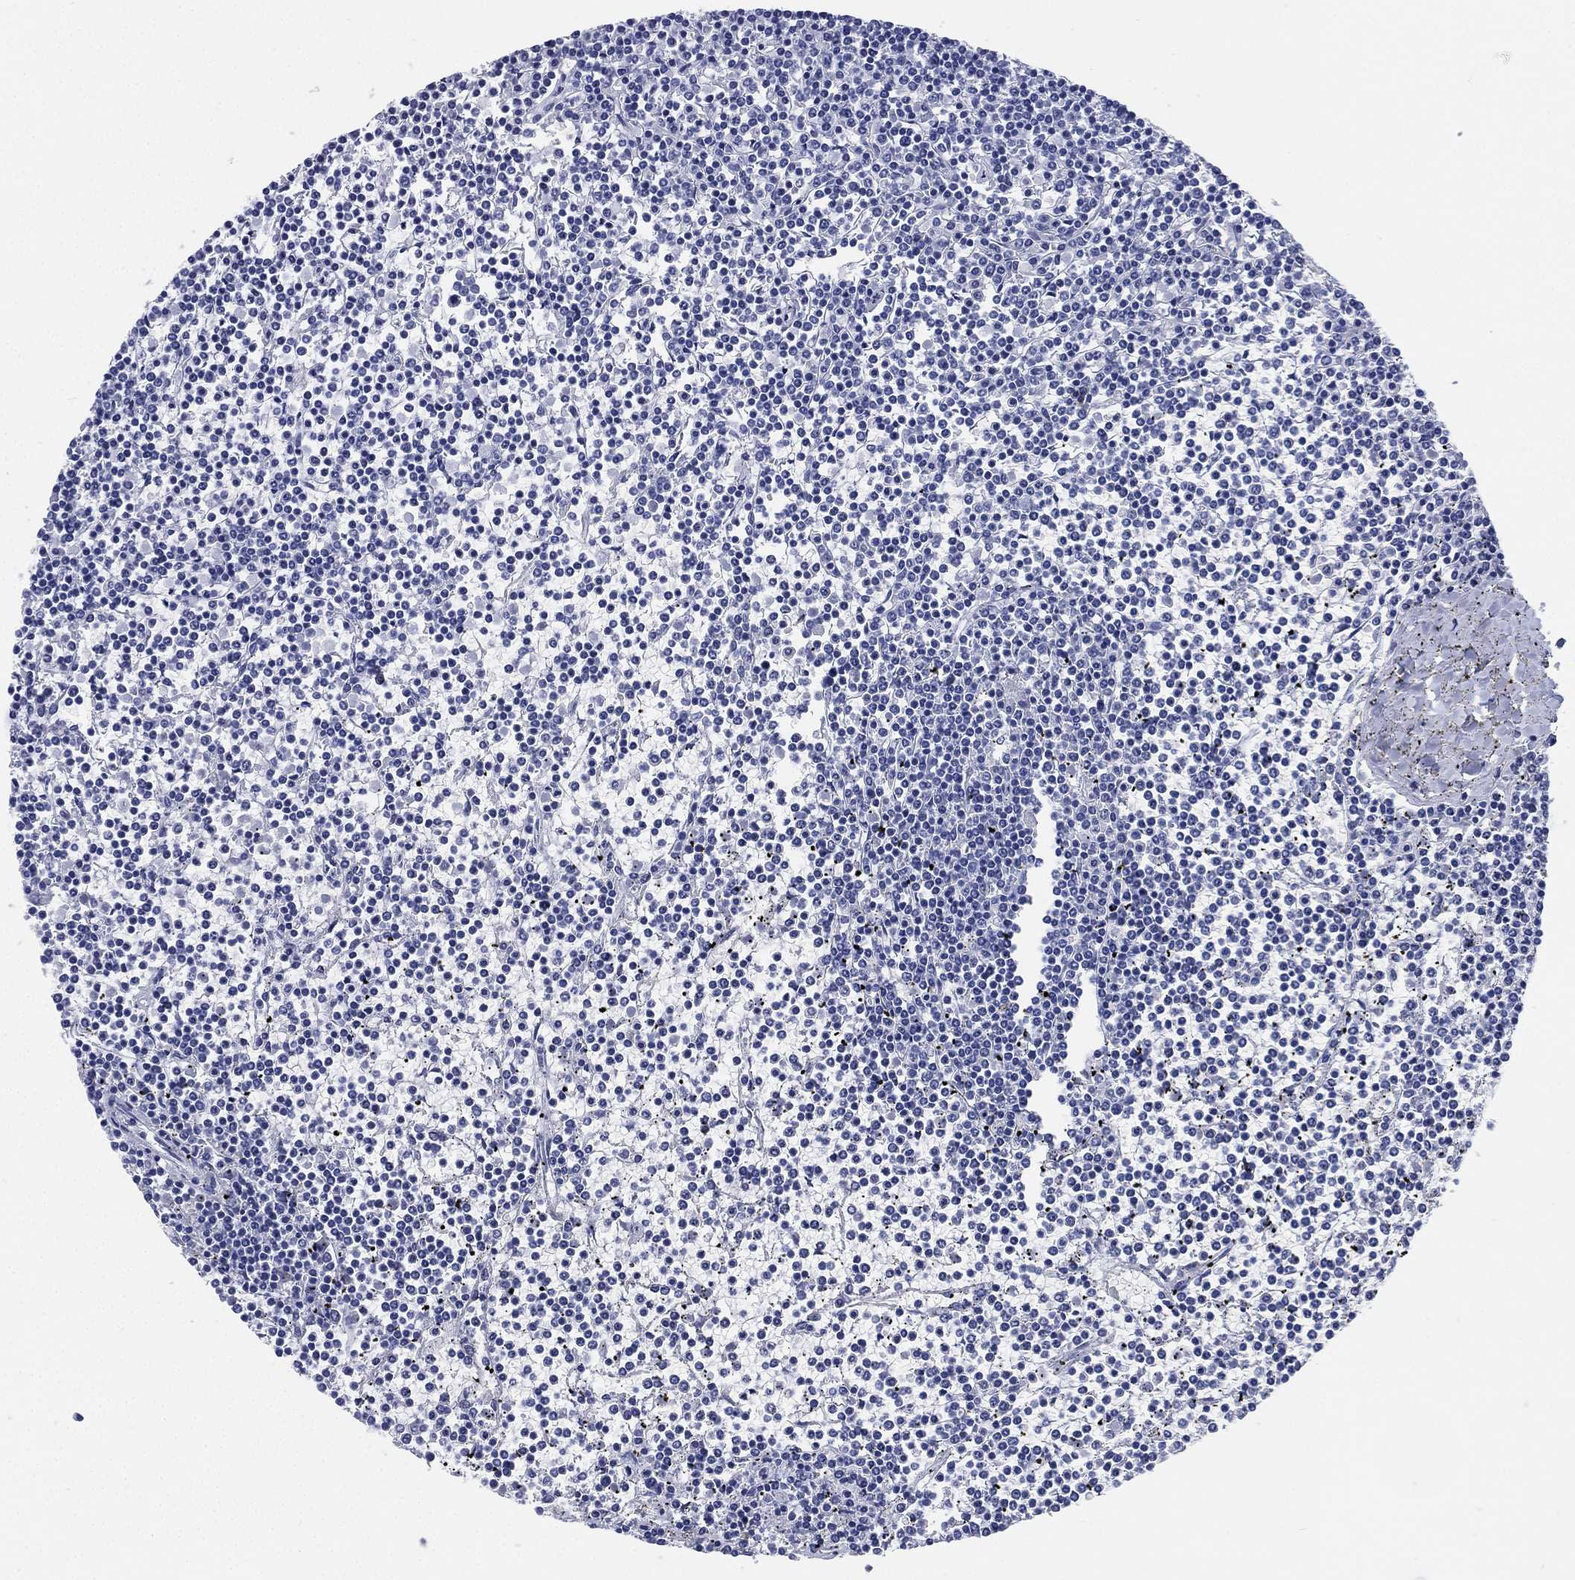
{"staining": {"intensity": "negative", "quantity": "none", "location": "none"}, "tissue": "lymphoma", "cell_type": "Tumor cells", "image_type": "cancer", "snomed": [{"axis": "morphology", "description": "Malignant lymphoma, non-Hodgkin's type, Low grade"}, {"axis": "topography", "description": "Spleen"}], "caption": "The micrograph reveals no significant expression in tumor cells of low-grade malignant lymphoma, non-Hodgkin's type. (DAB immunohistochemistry (IHC) with hematoxylin counter stain).", "gene": "IYD", "patient": {"sex": "female", "age": 19}}